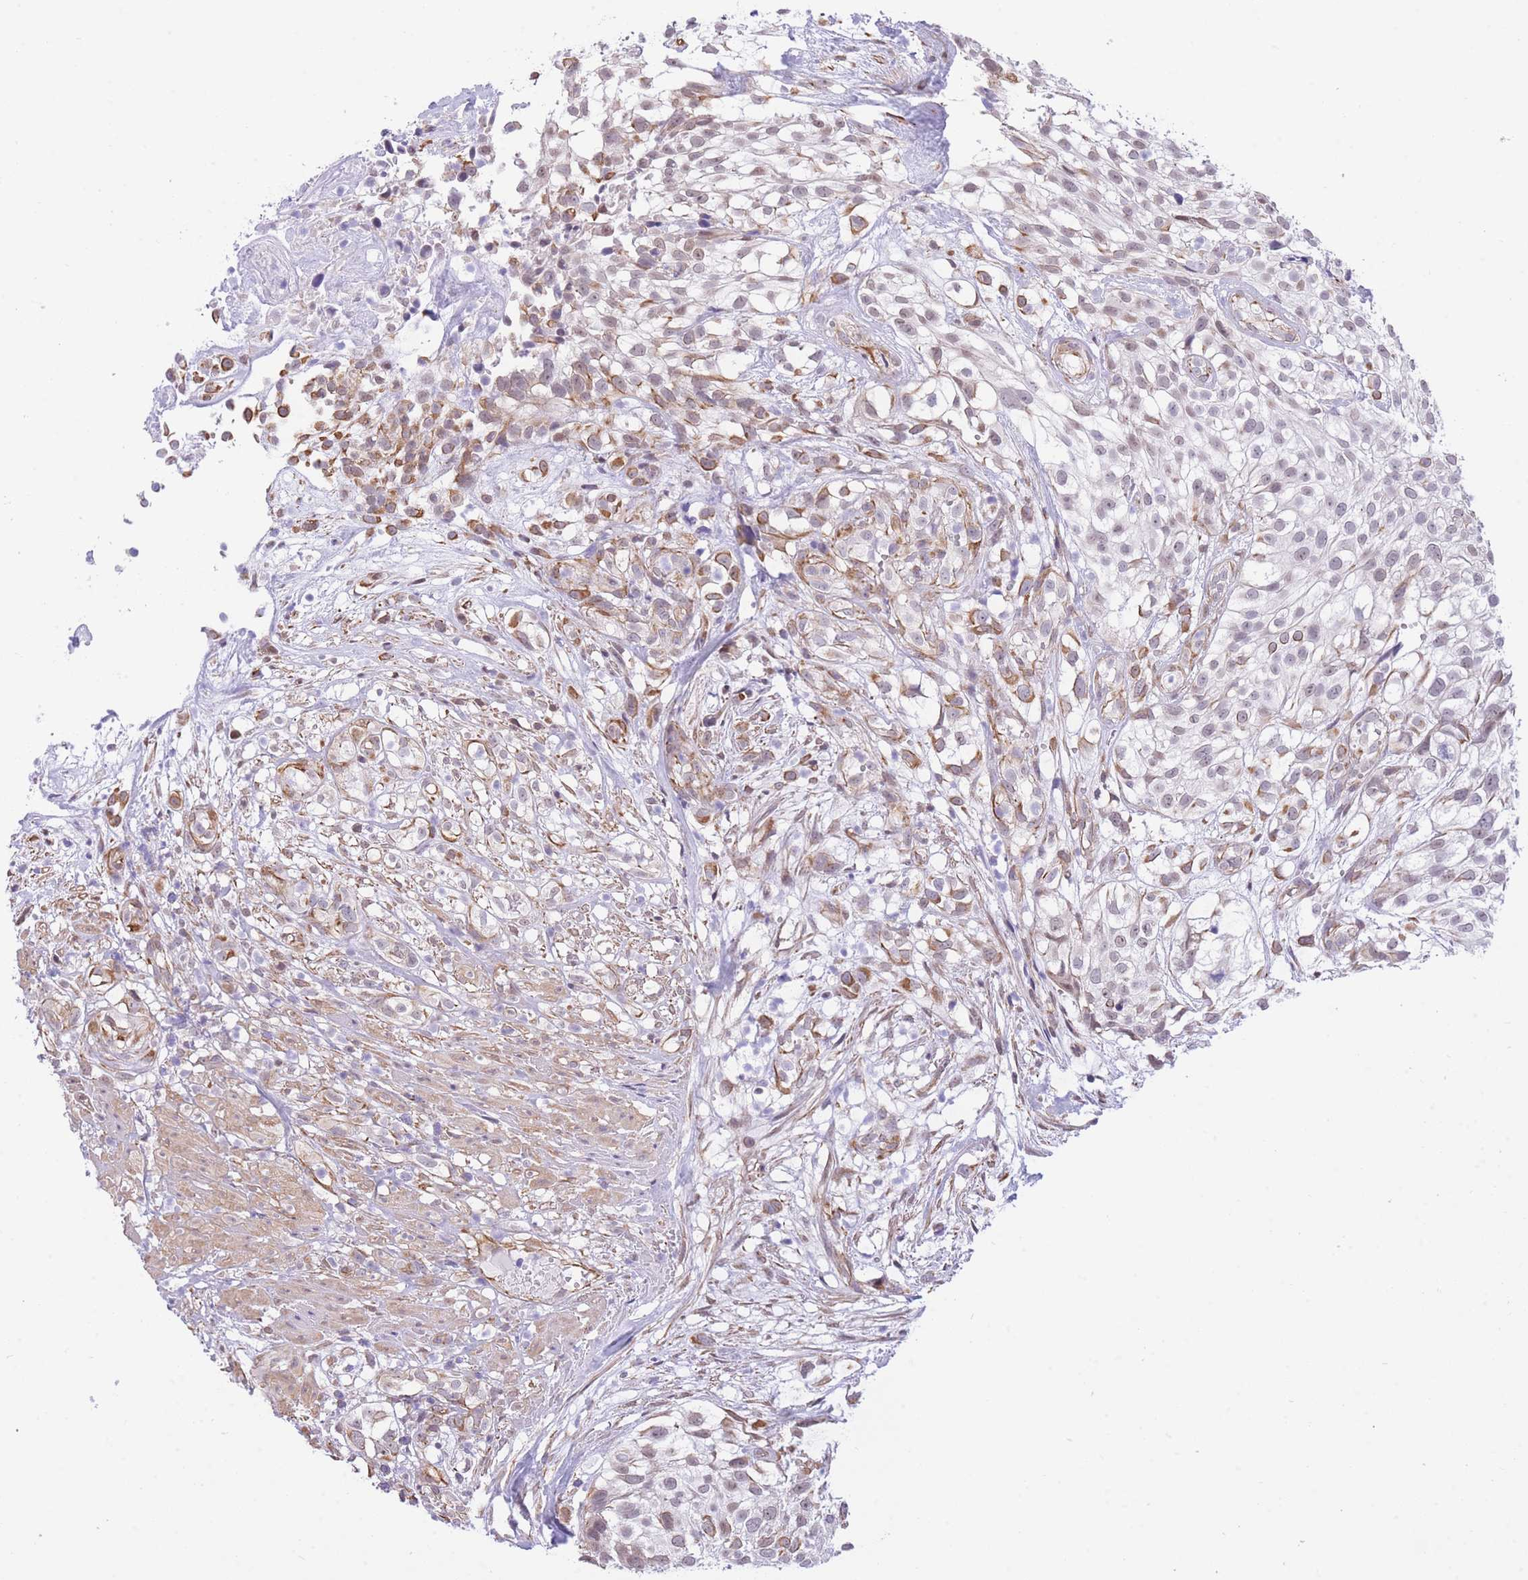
{"staining": {"intensity": "moderate", "quantity": "25%-75%", "location": "cytoplasmic/membranous"}, "tissue": "urothelial cancer", "cell_type": "Tumor cells", "image_type": "cancer", "snomed": [{"axis": "morphology", "description": "Urothelial carcinoma, High grade"}, {"axis": "topography", "description": "Urinary bladder"}], "caption": "Brown immunohistochemical staining in human urothelial cancer exhibits moderate cytoplasmic/membranous positivity in approximately 25%-75% of tumor cells.", "gene": "PSG8", "patient": {"sex": "male", "age": 56}}